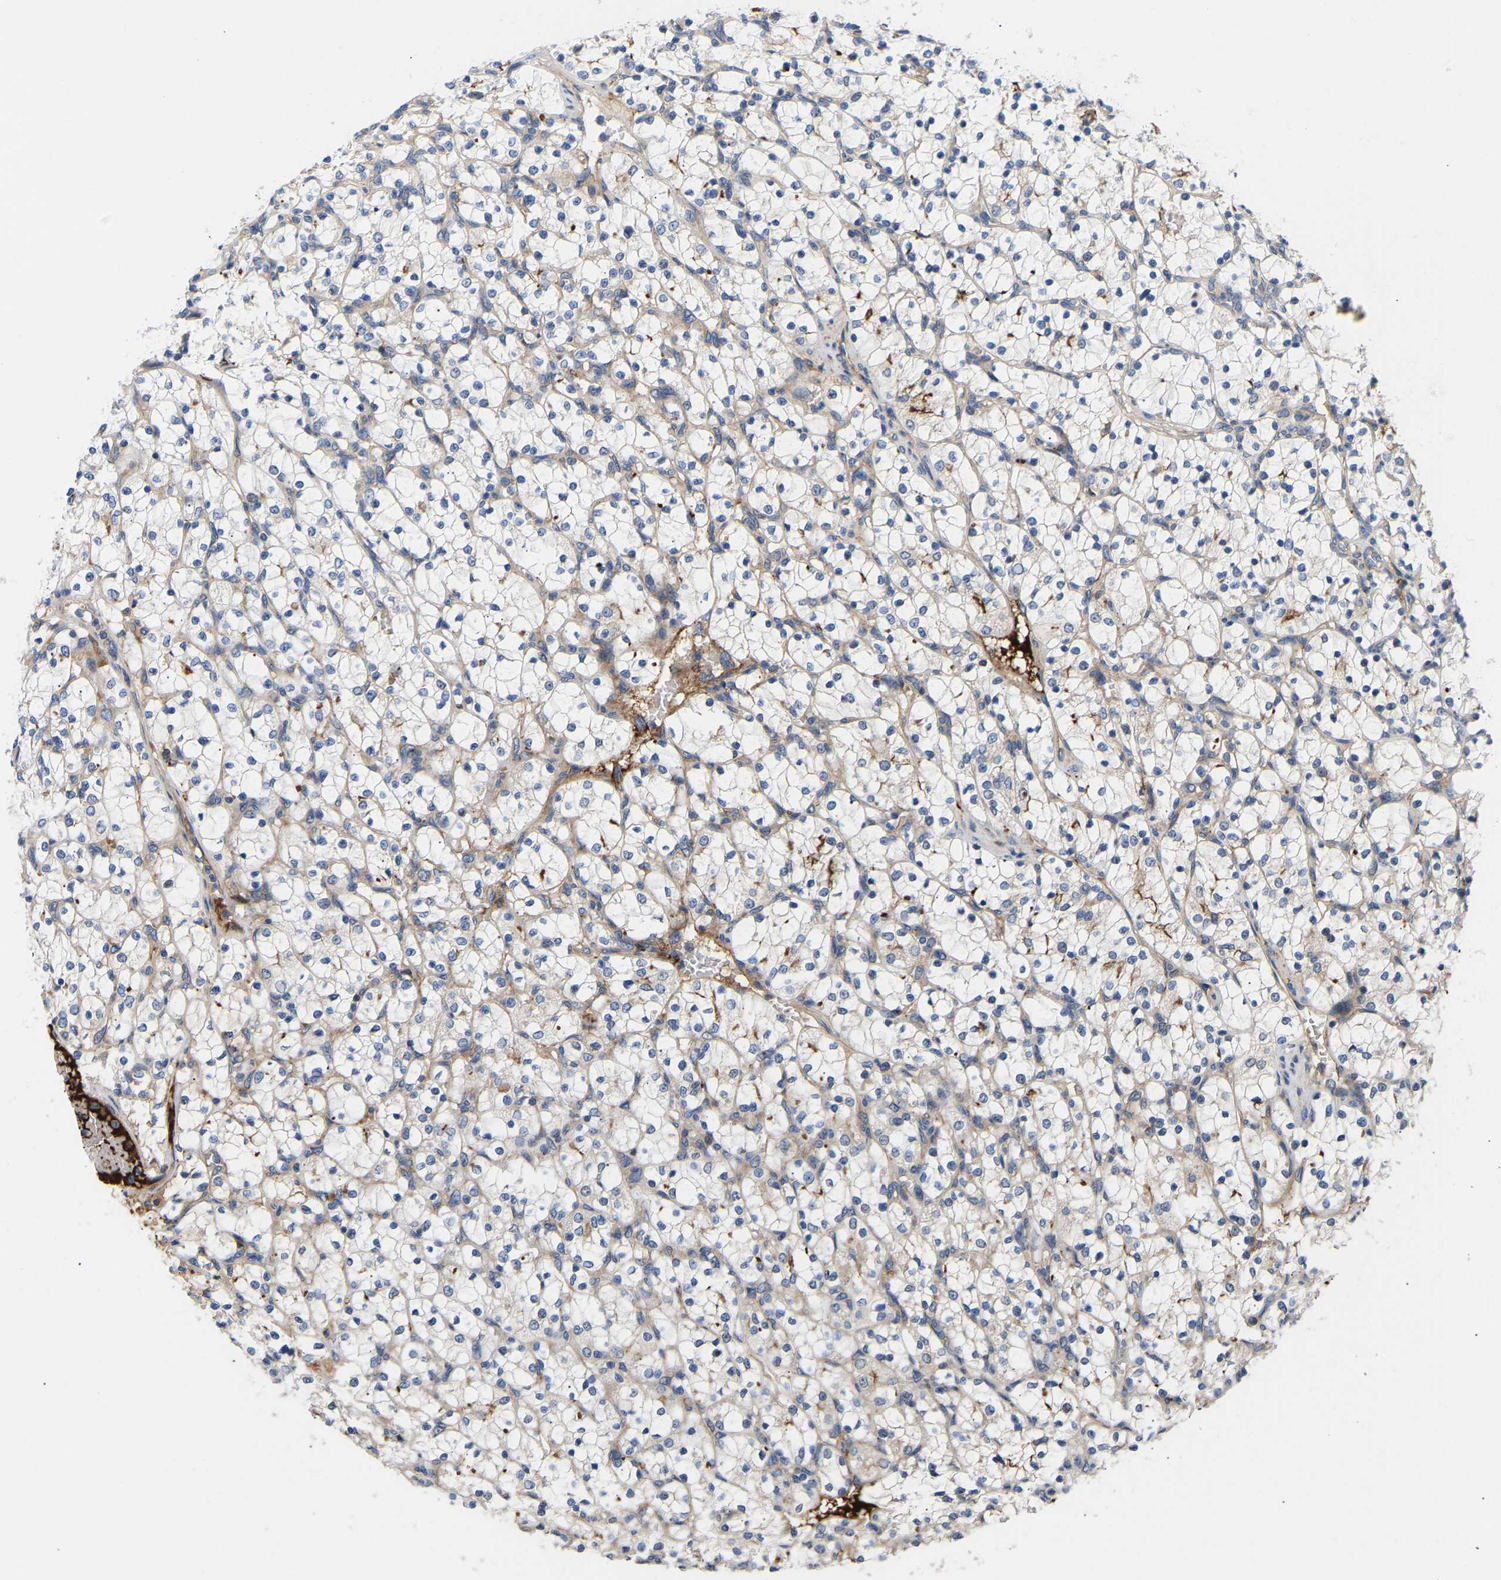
{"staining": {"intensity": "negative", "quantity": "none", "location": "none"}, "tissue": "renal cancer", "cell_type": "Tumor cells", "image_type": "cancer", "snomed": [{"axis": "morphology", "description": "Adenocarcinoma, NOS"}, {"axis": "topography", "description": "Kidney"}], "caption": "IHC of adenocarcinoma (renal) reveals no expression in tumor cells.", "gene": "AIMP2", "patient": {"sex": "female", "age": 69}}